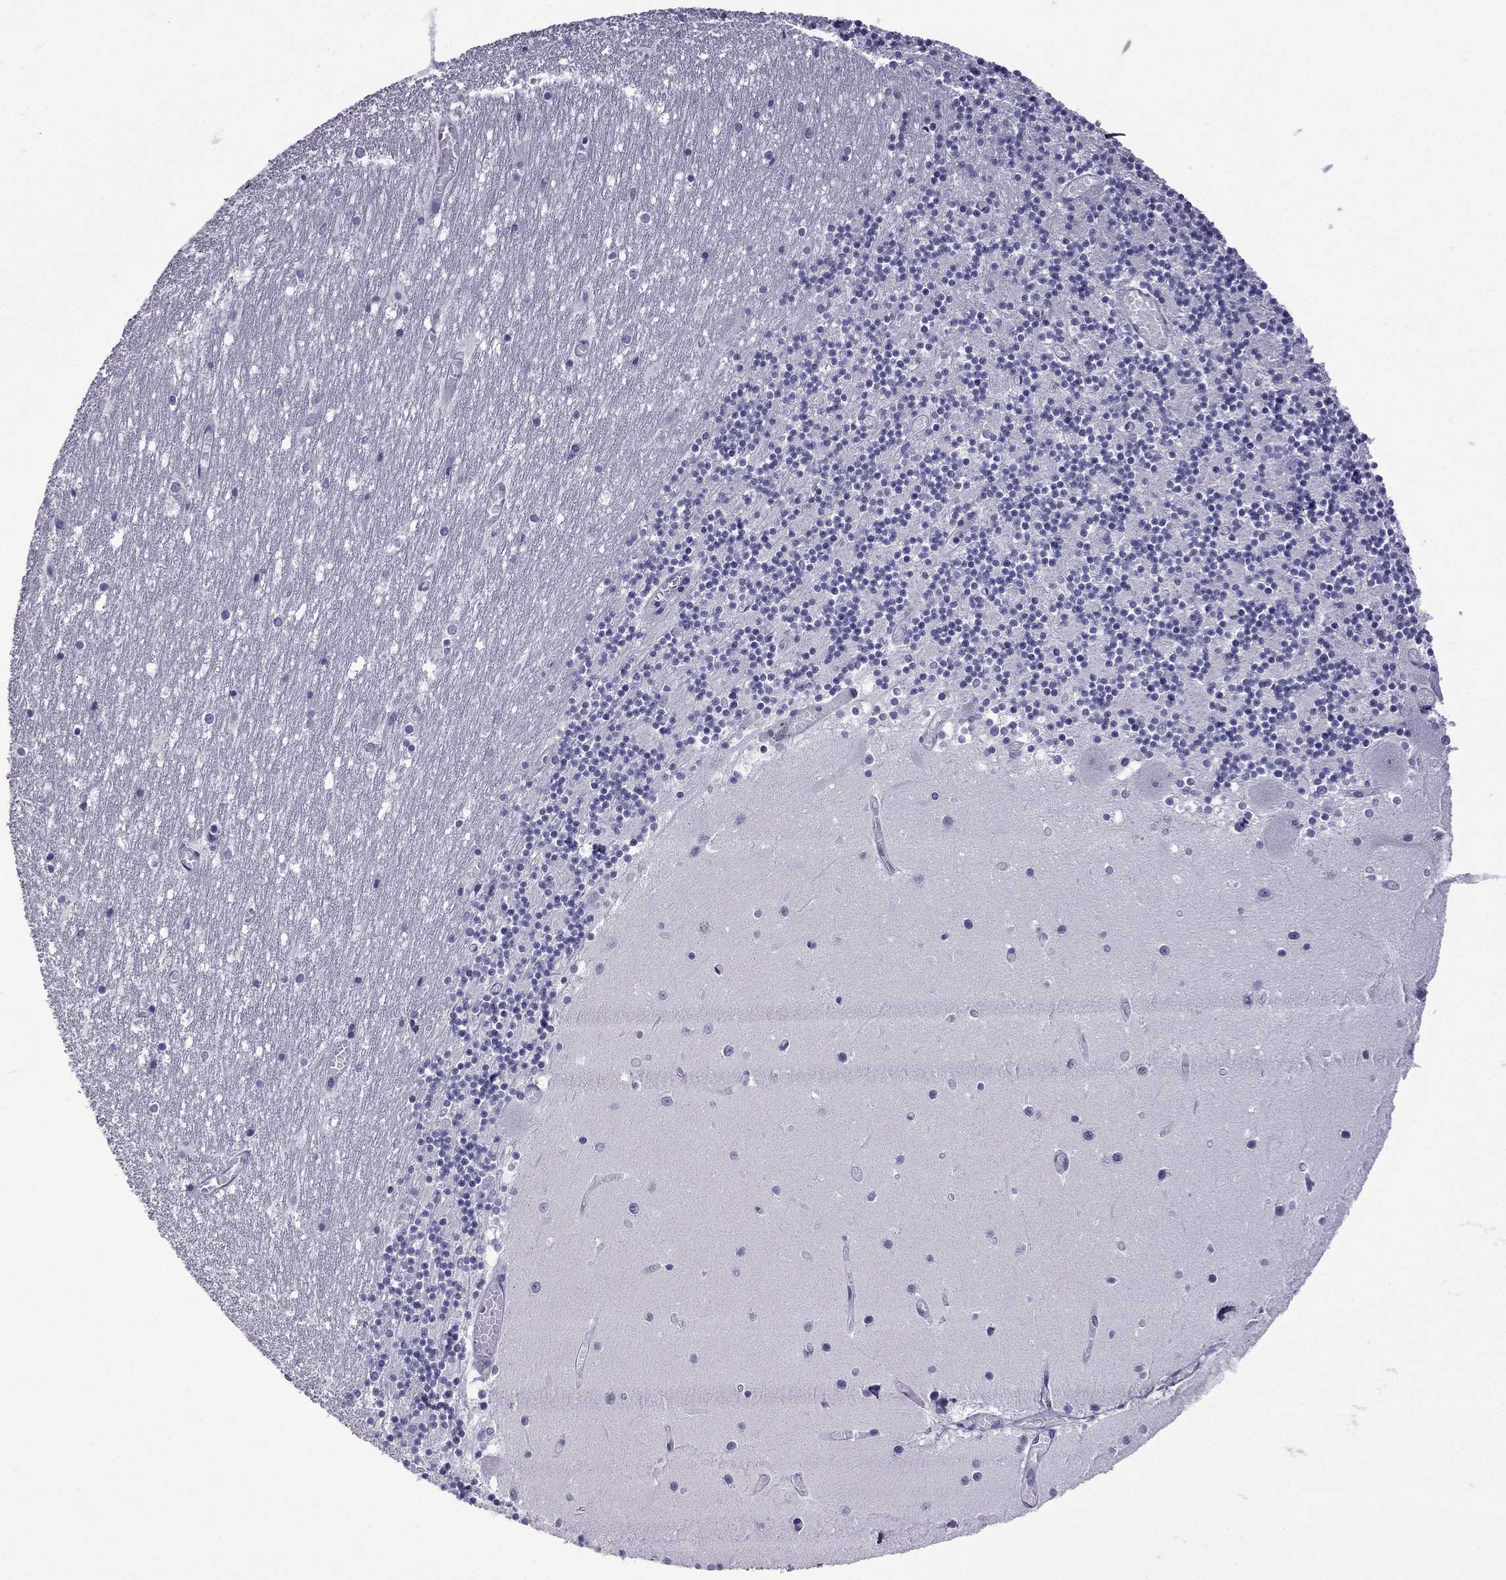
{"staining": {"intensity": "negative", "quantity": "none", "location": "none"}, "tissue": "cerebellum", "cell_type": "Cells in granular layer", "image_type": "normal", "snomed": [{"axis": "morphology", "description": "Normal tissue, NOS"}, {"axis": "topography", "description": "Cerebellum"}], "caption": "High magnification brightfield microscopy of unremarkable cerebellum stained with DAB (brown) and counterstained with hematoxylin (blue): cells in granular layer show no significant staining. (Brightfield microscopy of DAB (3,3'-diaminobenzidine) immunohistochemistry at high magnification).", "gene": "TFF3", "patient": {"sex": "female", "age": 28}}